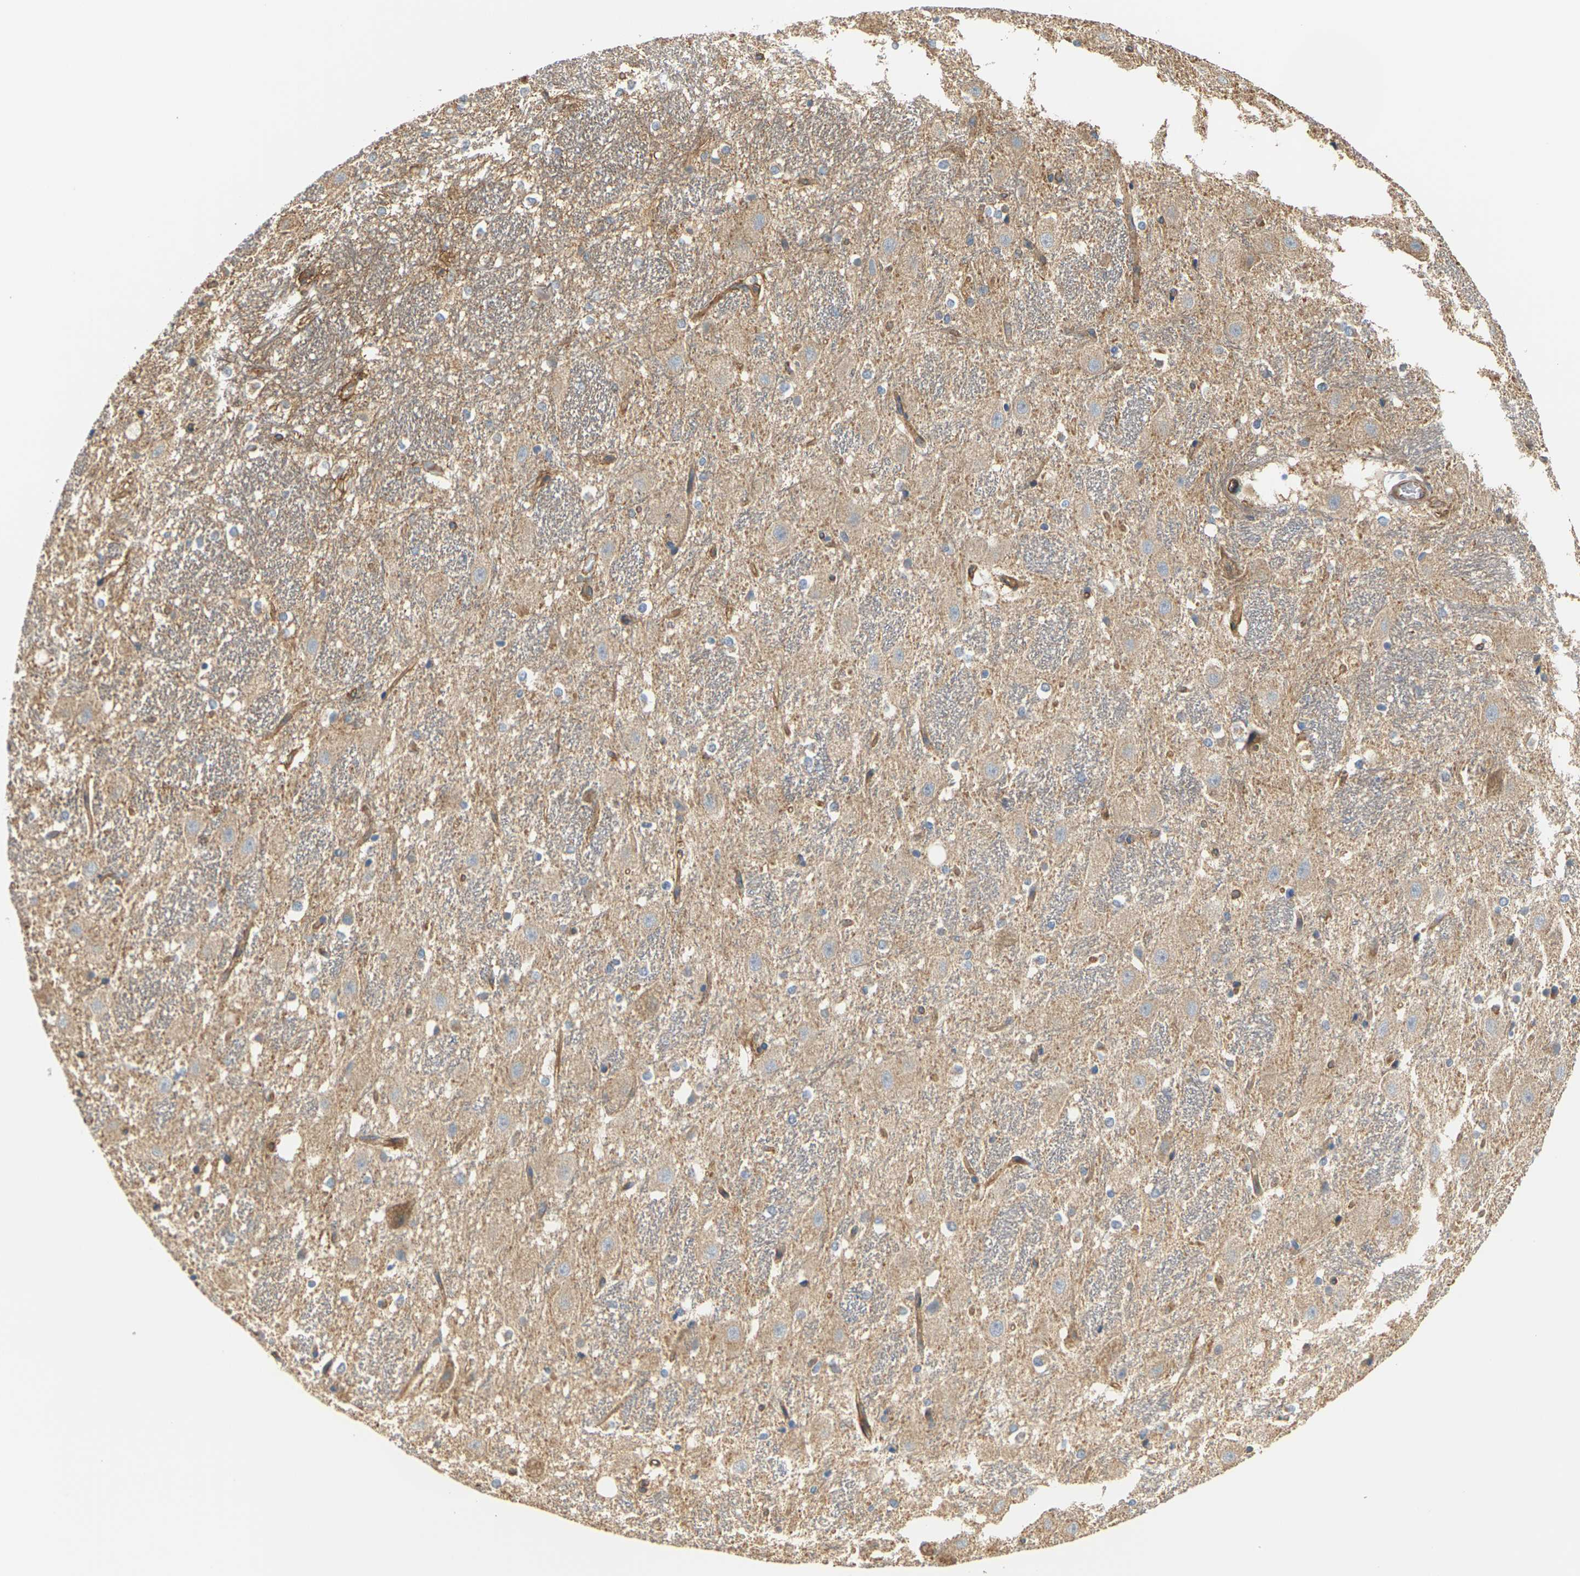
{"staining": {"intensity": "negative", "quantity": "none", "location": "none"}, "tissue": "hippocampus", "cell_type": "Glial cells", "image_type": "normal", "snomed": [{"axis": "morphology", "description": "Normal tissue, NOS"}, {"axis": "topography", "description": "Hippocampus"}], "caption": "A high-resolution image shows immunohistochemistry (IHC) staining of benign hippocampus, which reveals no significant staining in glial cells.", "gene": "PCDHB4", "patient": {"sex": "female", "age": 19}}